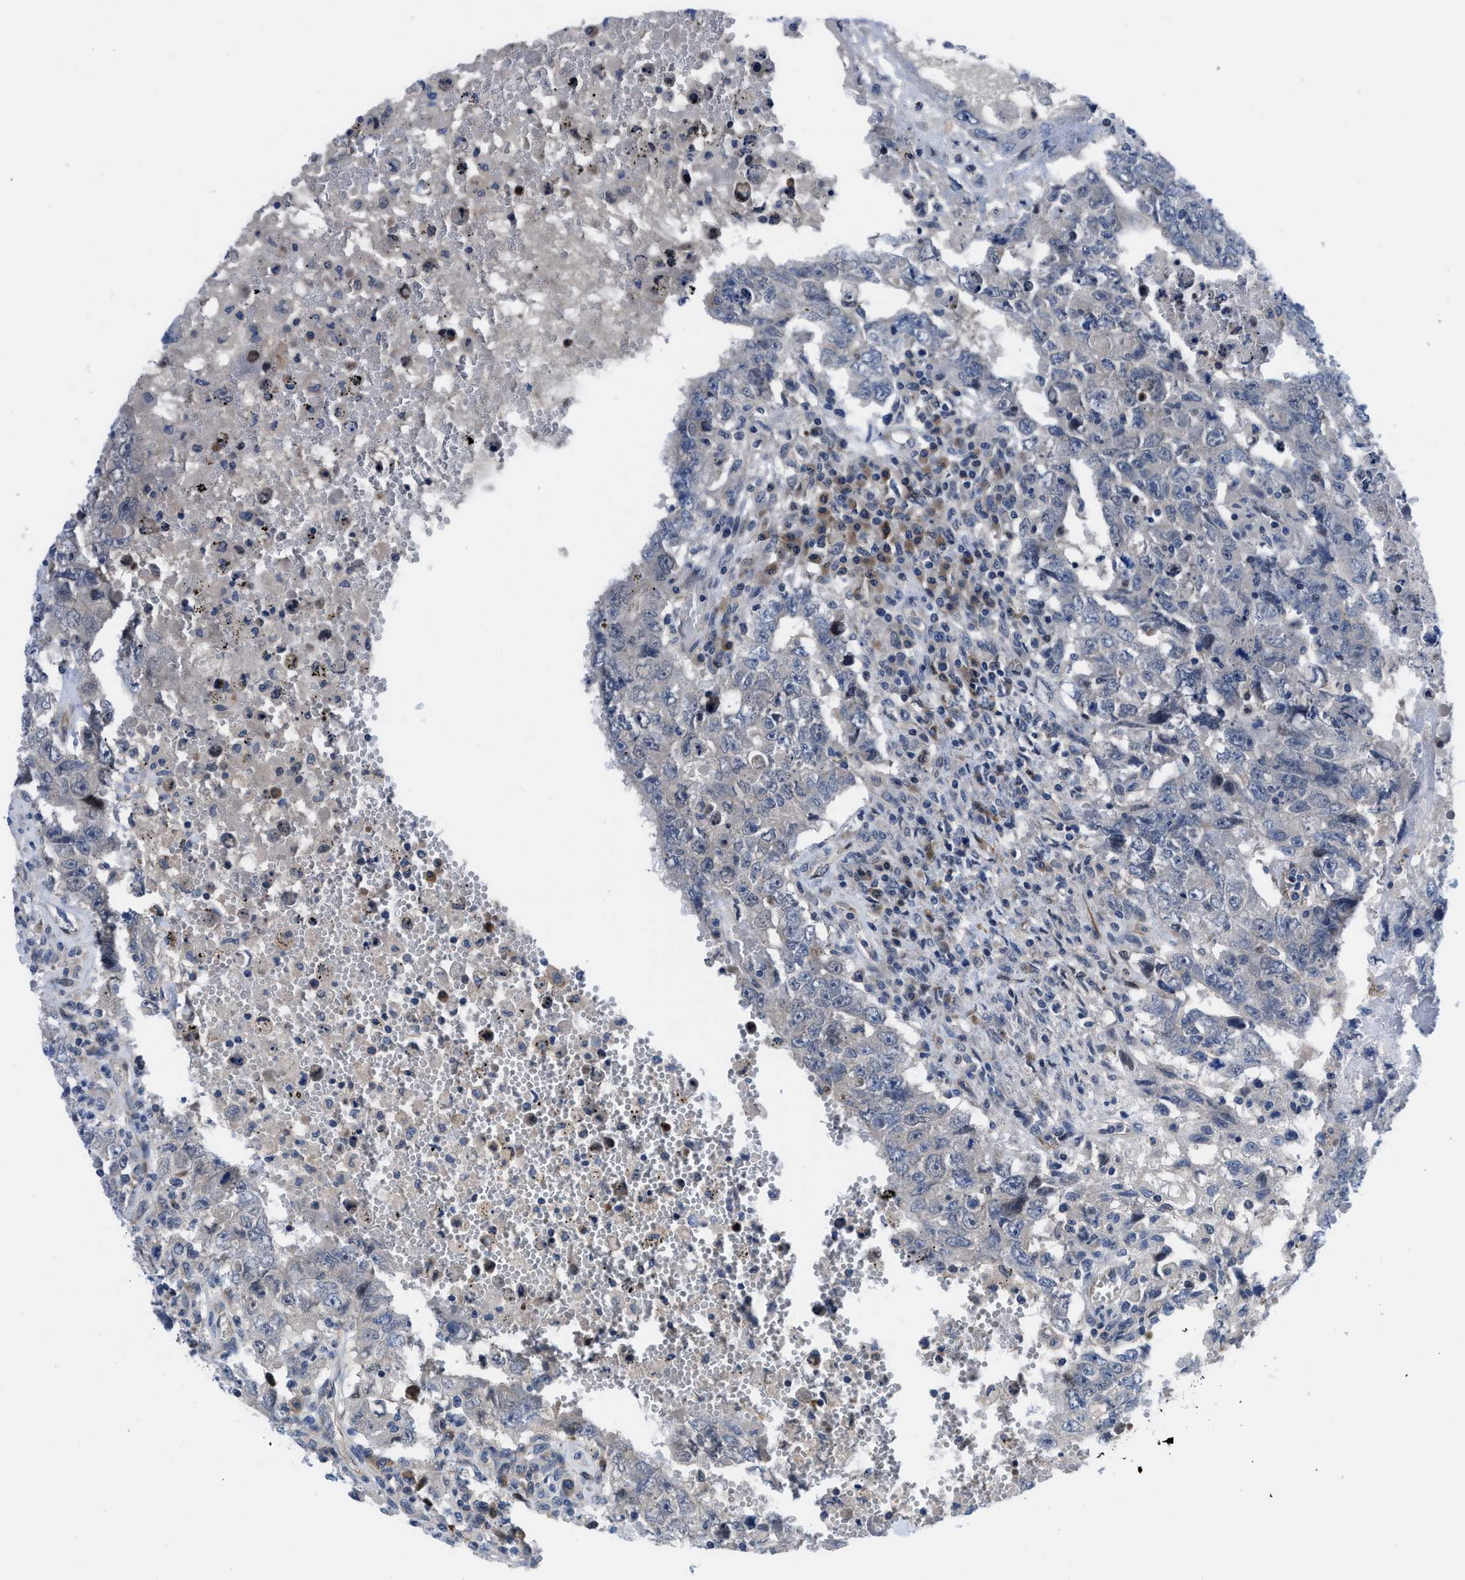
{"staining": {"intensity": "negative", "quantity": "none", "location": "none"}, "tissue": "testis cancer", "cell_type": "Tumor cells", "image_type": "cancer", "snomed": [{"axis": "morphology", "description": "Carcinoma, Embryonal, NOS"}, {"axis": "topography", "description": "Testis"}], "caption": "A photomicrograph of testis cancer (embryonal carcinoma) stained for a protein demonstrates no brown staining in tumor cells.", "gene": "IL17RE", "patient": {"sex": "male", "age": 26}}